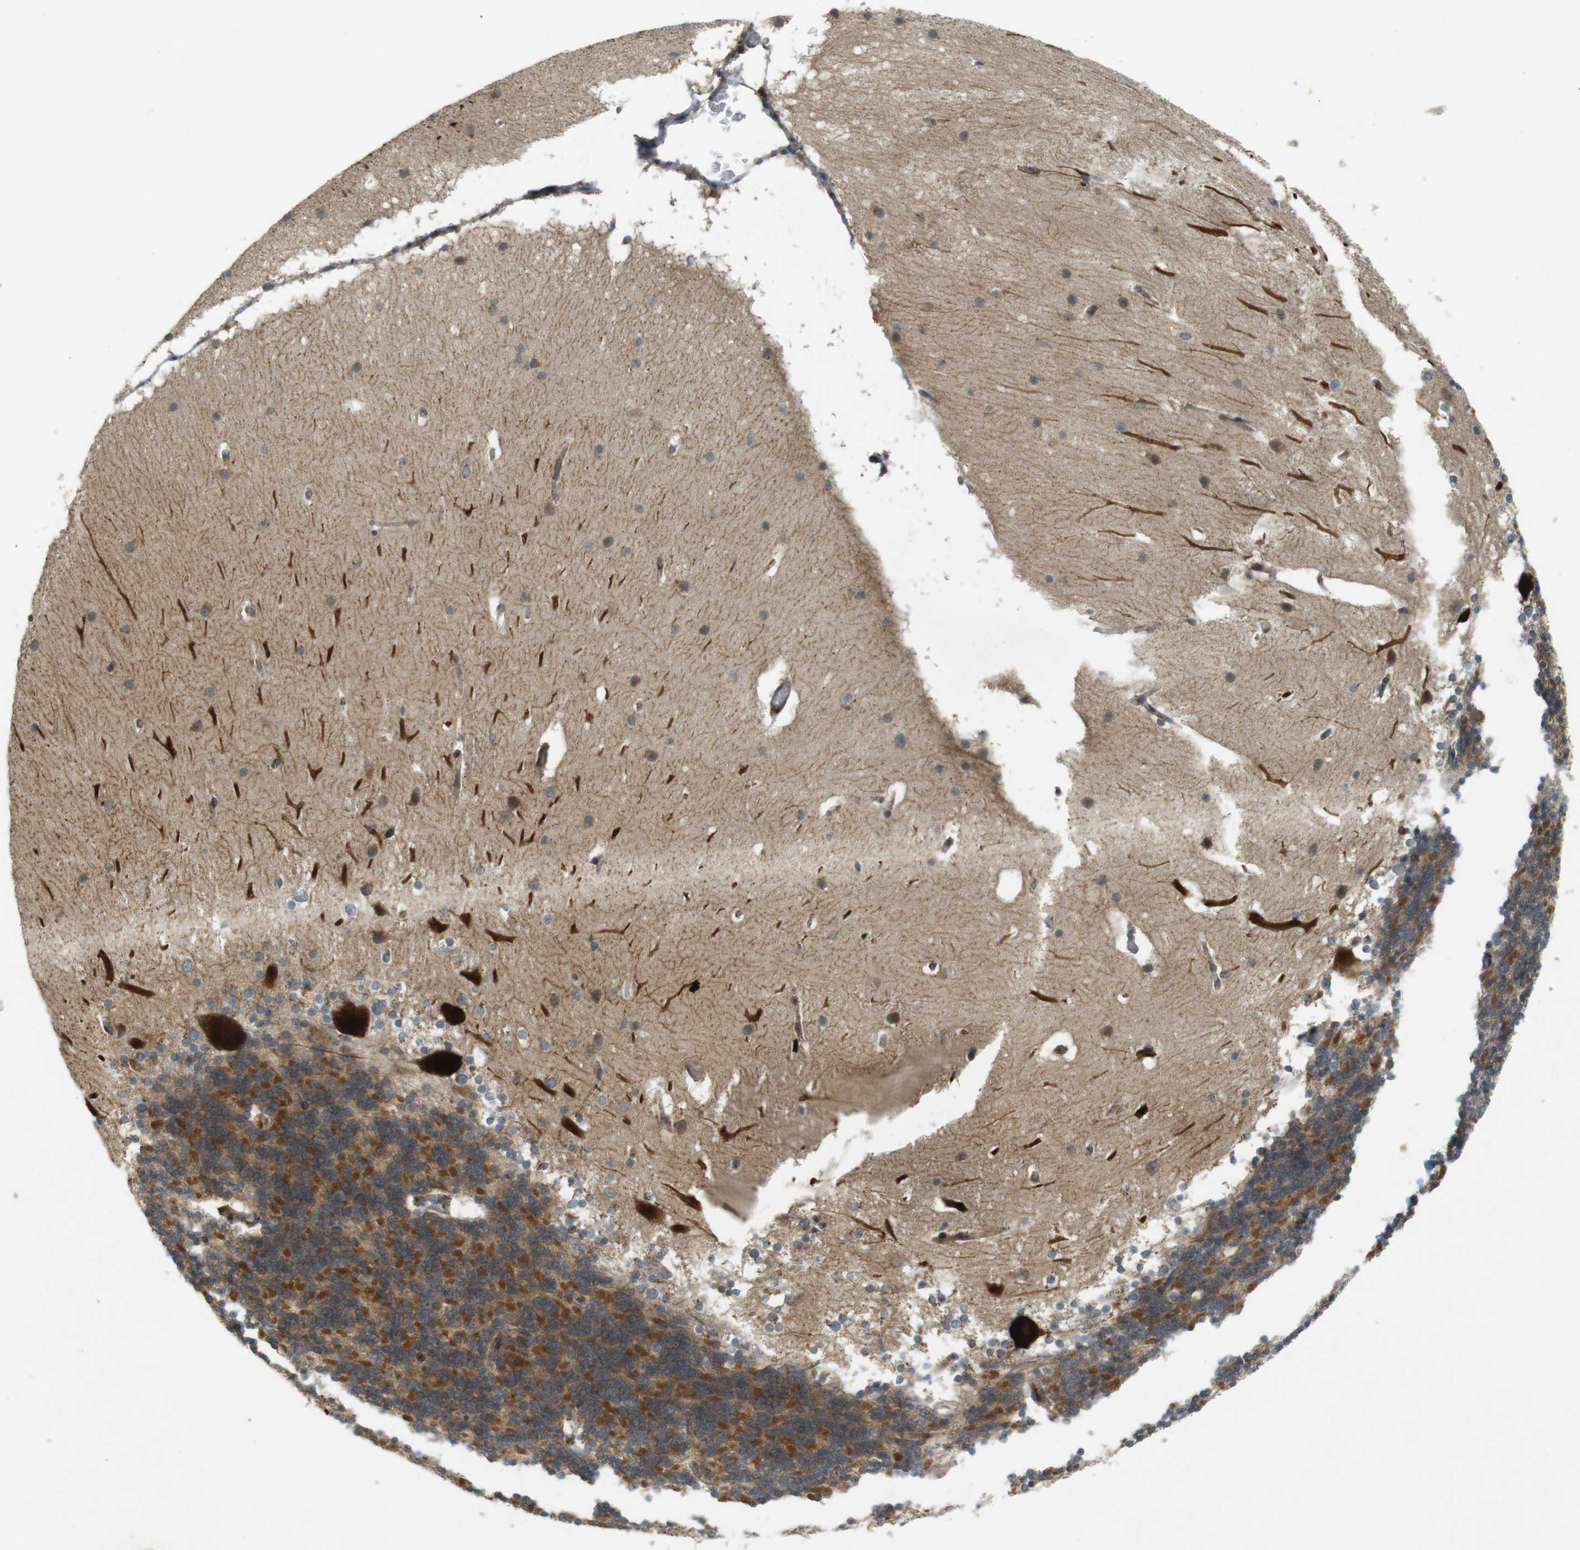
{"staining": {"intensity": "strong", "quantity": "25%-75%", "location": "cytoplasmic/membranous"}, "tissue": "cerebellum", "cell_type": "Cells in granular layer", "image_type": "normal", "snomed": [{"axis": "morphology", "description": "Normal tissue, NOS"}, {"axis": "topography", "description": "Cerebellum"}], "caption": "Protein analysis of unremarkable cerebellum reveals strong cytoplasmic/membranous staining in approximately 25%-75% of cells in granular layer. The staining was performed using DAB (3,3'-diaminobenzidine), with brown indicating positive protein expression. Nuclei are stained blue with hematoxylin.", "gene": "SLC41A1", "patient": {"sex": "female", "age": 19}}